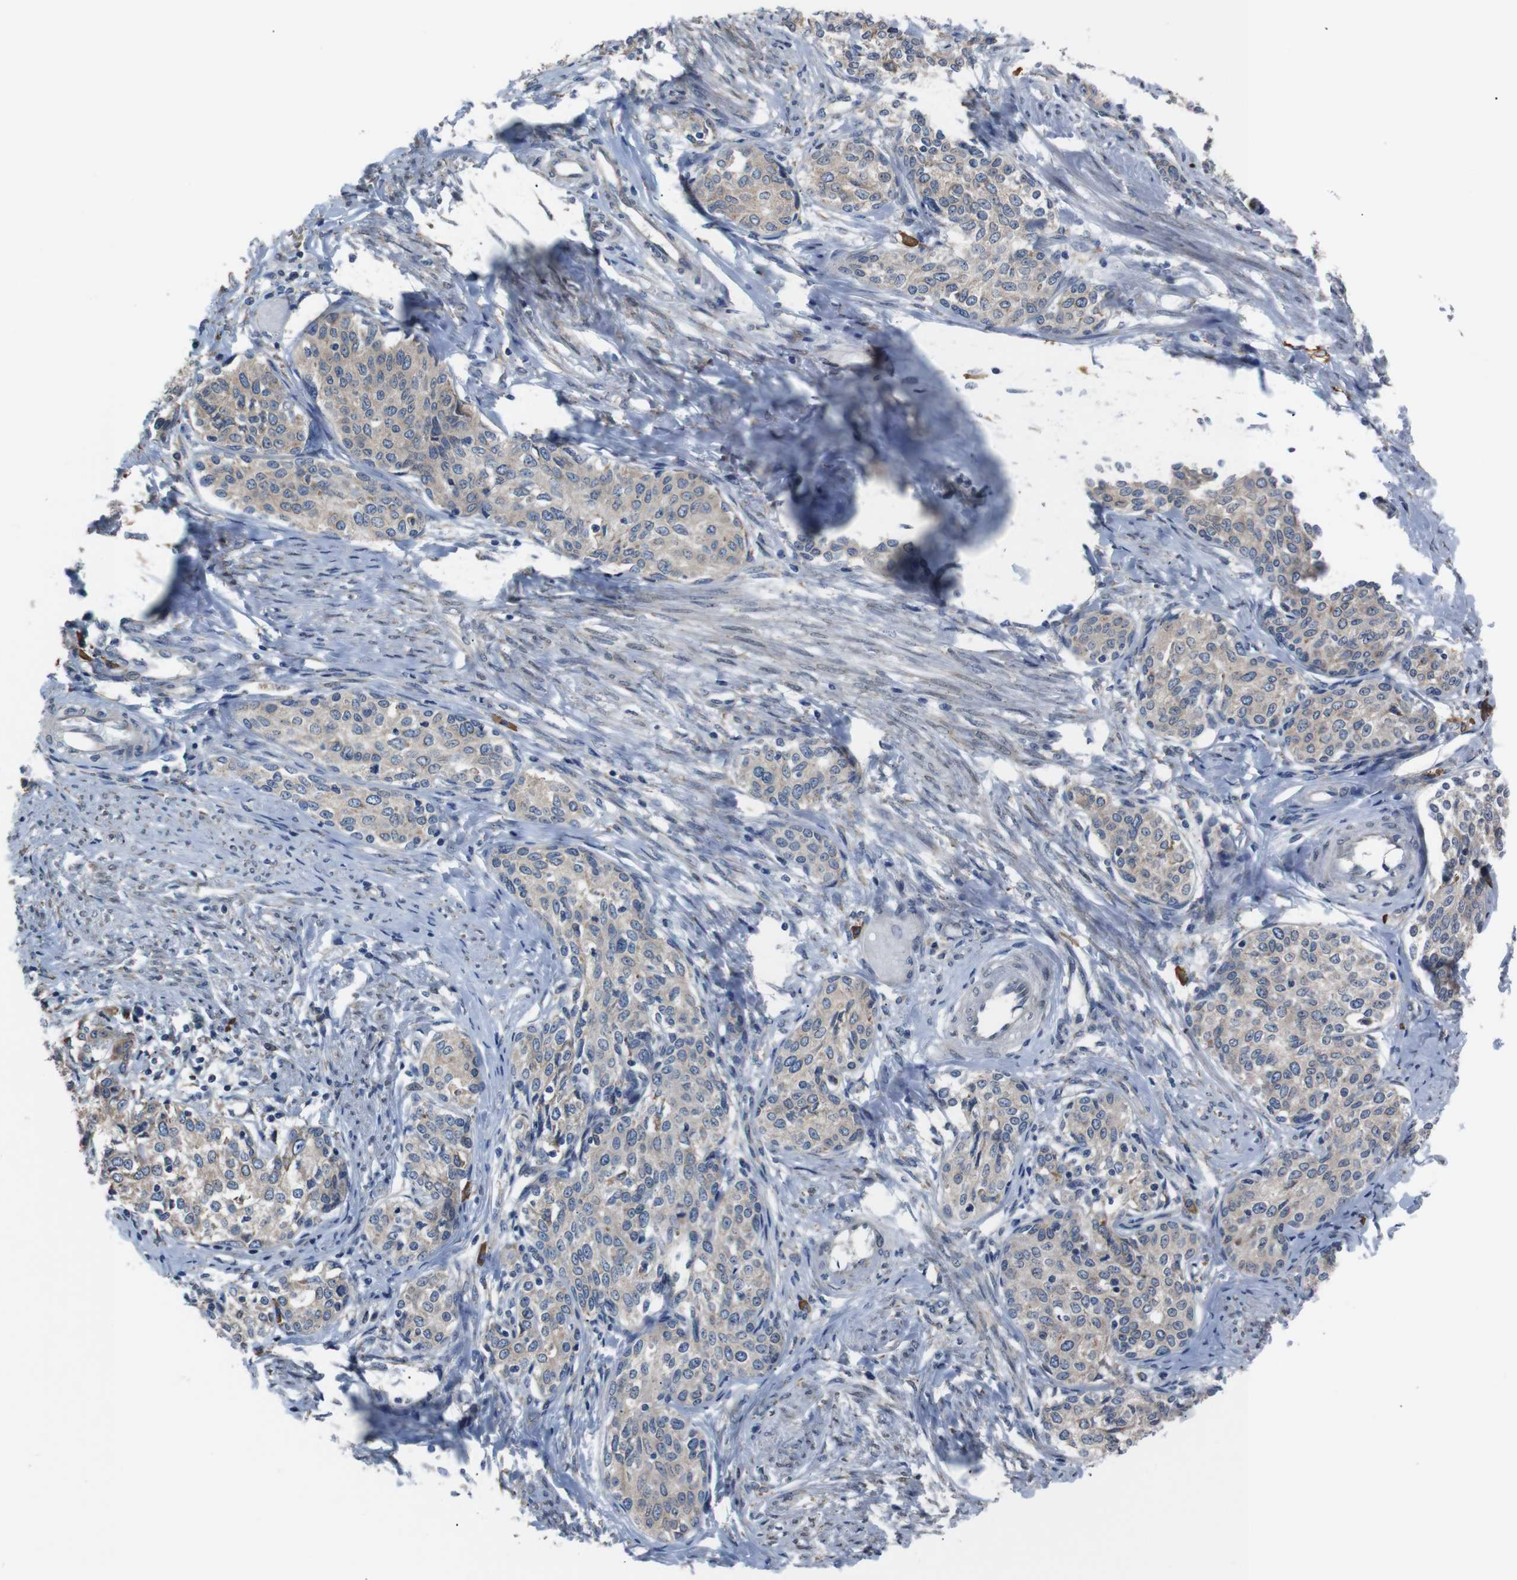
{"staining": {"intensity": "weak", "quantity": ">75%", "location": "cytoplasmic/membranous"}, "tissue": "cervical cancer", "cell_type": "Tumor cells", "image_type": "cancer", "snomed": [{"axis": "morphology", "description": "Squamous cell carcinoma, NOS"}, {"axis": "morphology", "description": "Adenocarcinoma, NOS"}, {"axis": "topography", "description": "Cervix"}], "caption": "This is a micrograph of immunohistochemistry (IHC) staining of cervical adenocarcinoma, which shows weak staining in the cytoplasmic/membranous of tumor cells.", "gene": "SIGMAR1", "patient": {"sex": "female", "age": 52}}